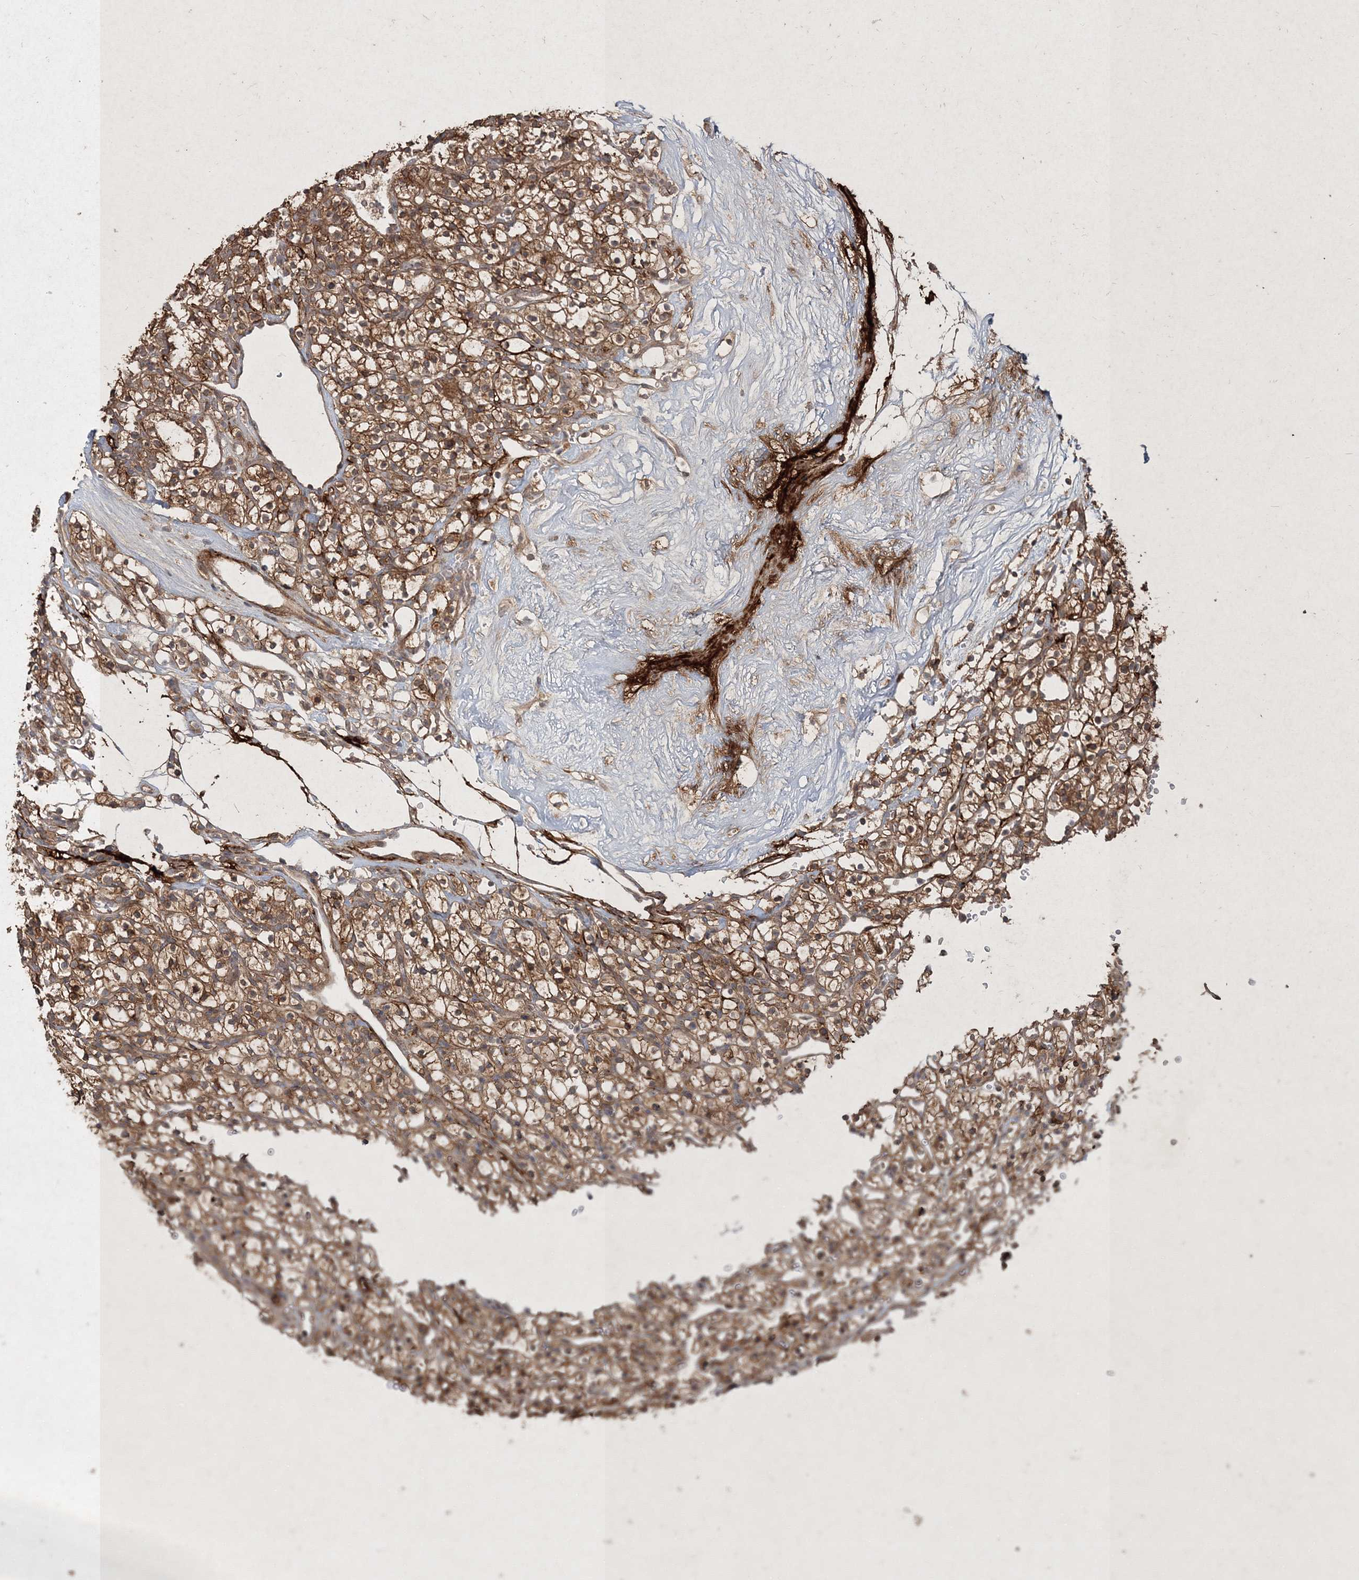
{"staining": {"intensity": "moderate", "quantity": ">75%", "location": "cytoplasmic/membranous"}, "tissue": "renal cancer", "cell_type": "Tumor cells", "image_type": "cancer", "snomed": [{"axis": "morphology", "description": "Adenocarcinoma, NOS"}, {"axis": "topography", "description": "Kidney"}], "caption": "Immunohistochemistry image of neoplastic tissue: human renal cancer (adenocarcinoma) stained using immunohistochemistry shows medium levels of moderate protein expression localized specifically in the cytoplasmic/membranous of tumor cells, appearing as a cytoplasmic/membranous brown color.", "gene": "SPRY1", "patient": {"sex": "female", "age": 57}}